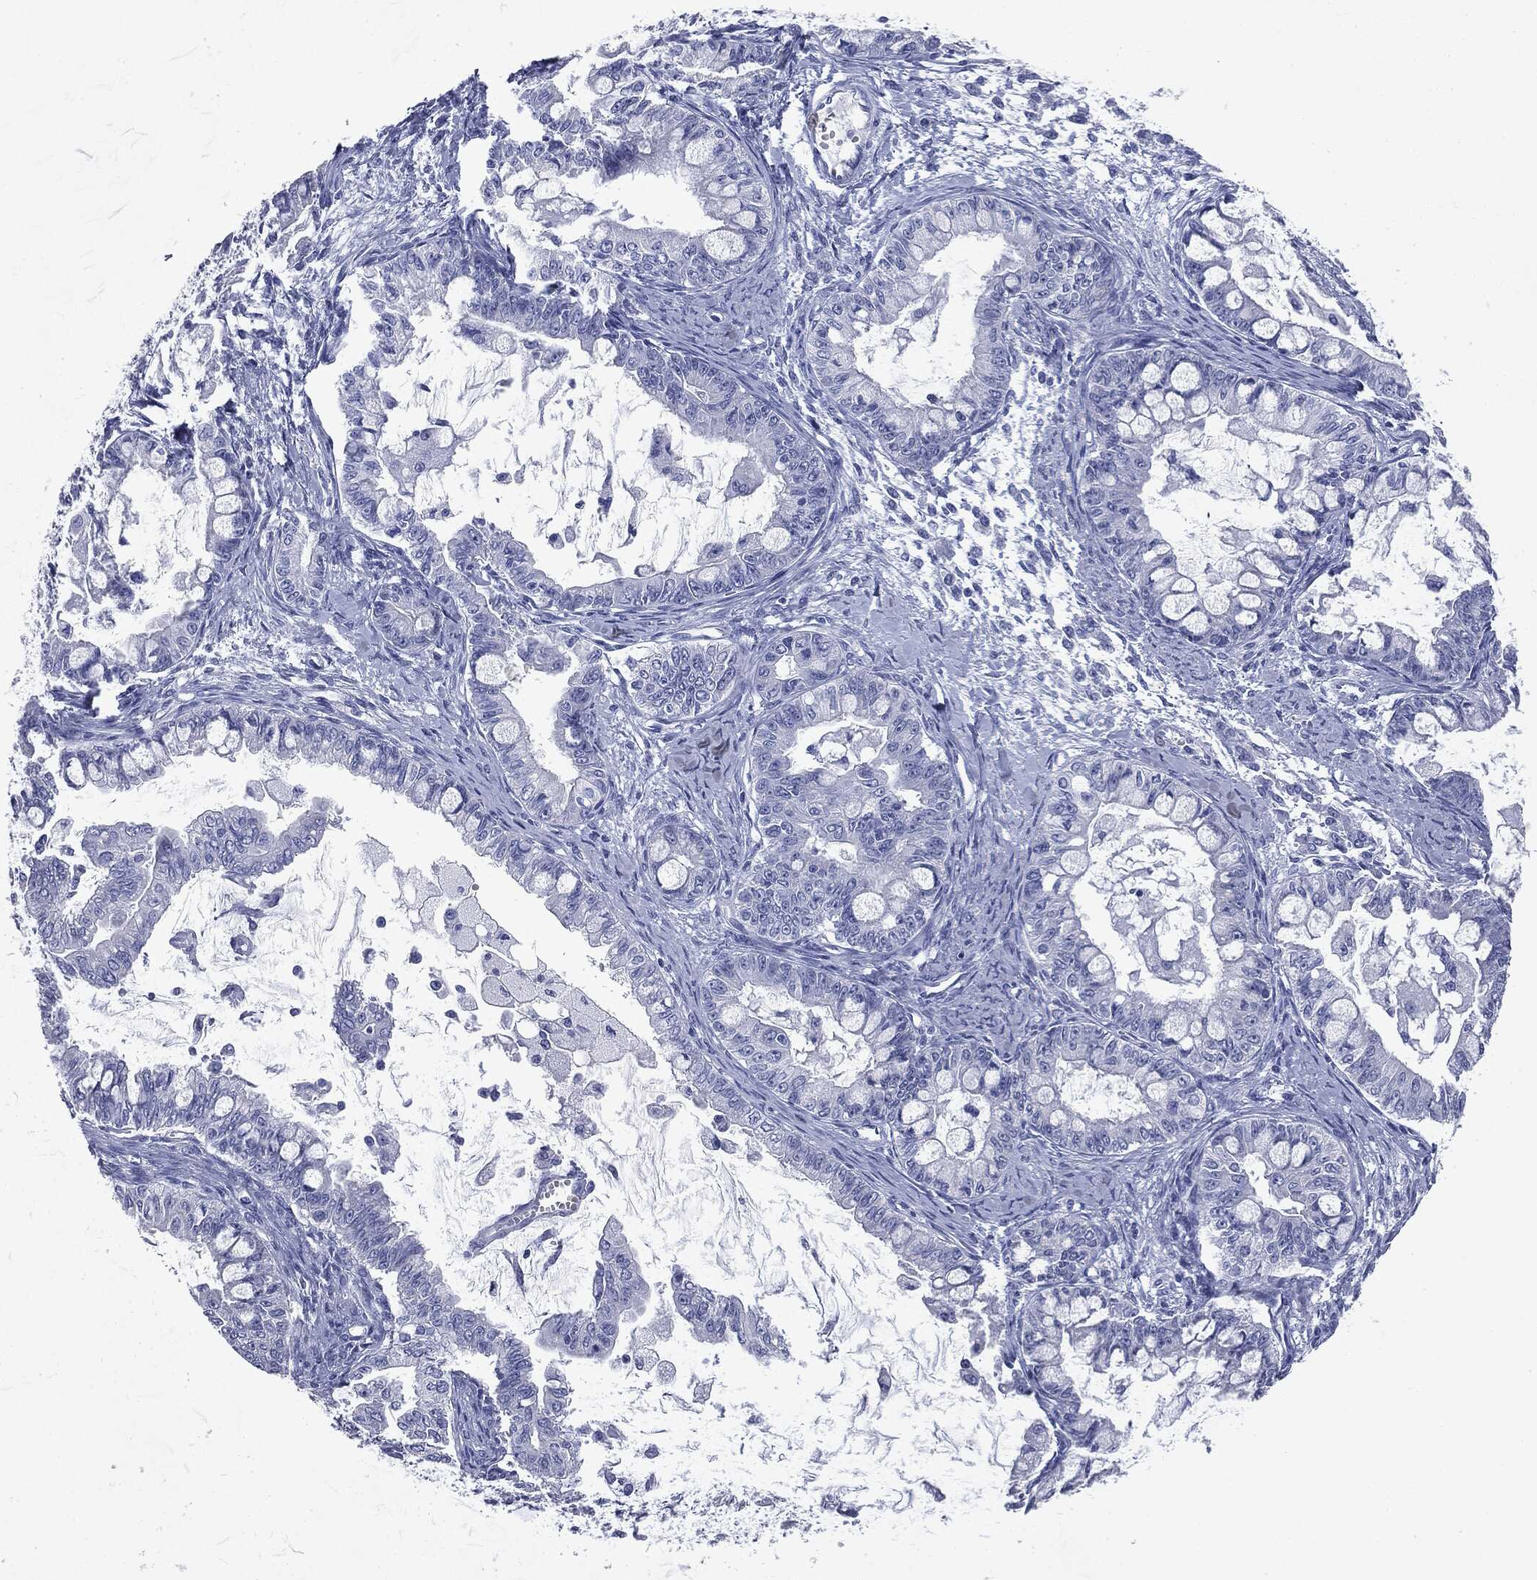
{"staining": {"intensity": "negative", "quantity": "none", "location": "none"}, "tissue": "ovarian cancer", "cell_type": "Tumor cells", "image_type": "cancer", "snomed": [{"axis": "morphology", "description": "Cystadenocarcinoma, mucinous, NOS"}, {"axis": "topography", "description": "Ovary"}], "caption": "There is no significant positivity in tumor cells of ovarian cancer.", "gene": "ATP2A1", "patient": {"sex": "female", "age": 63}}